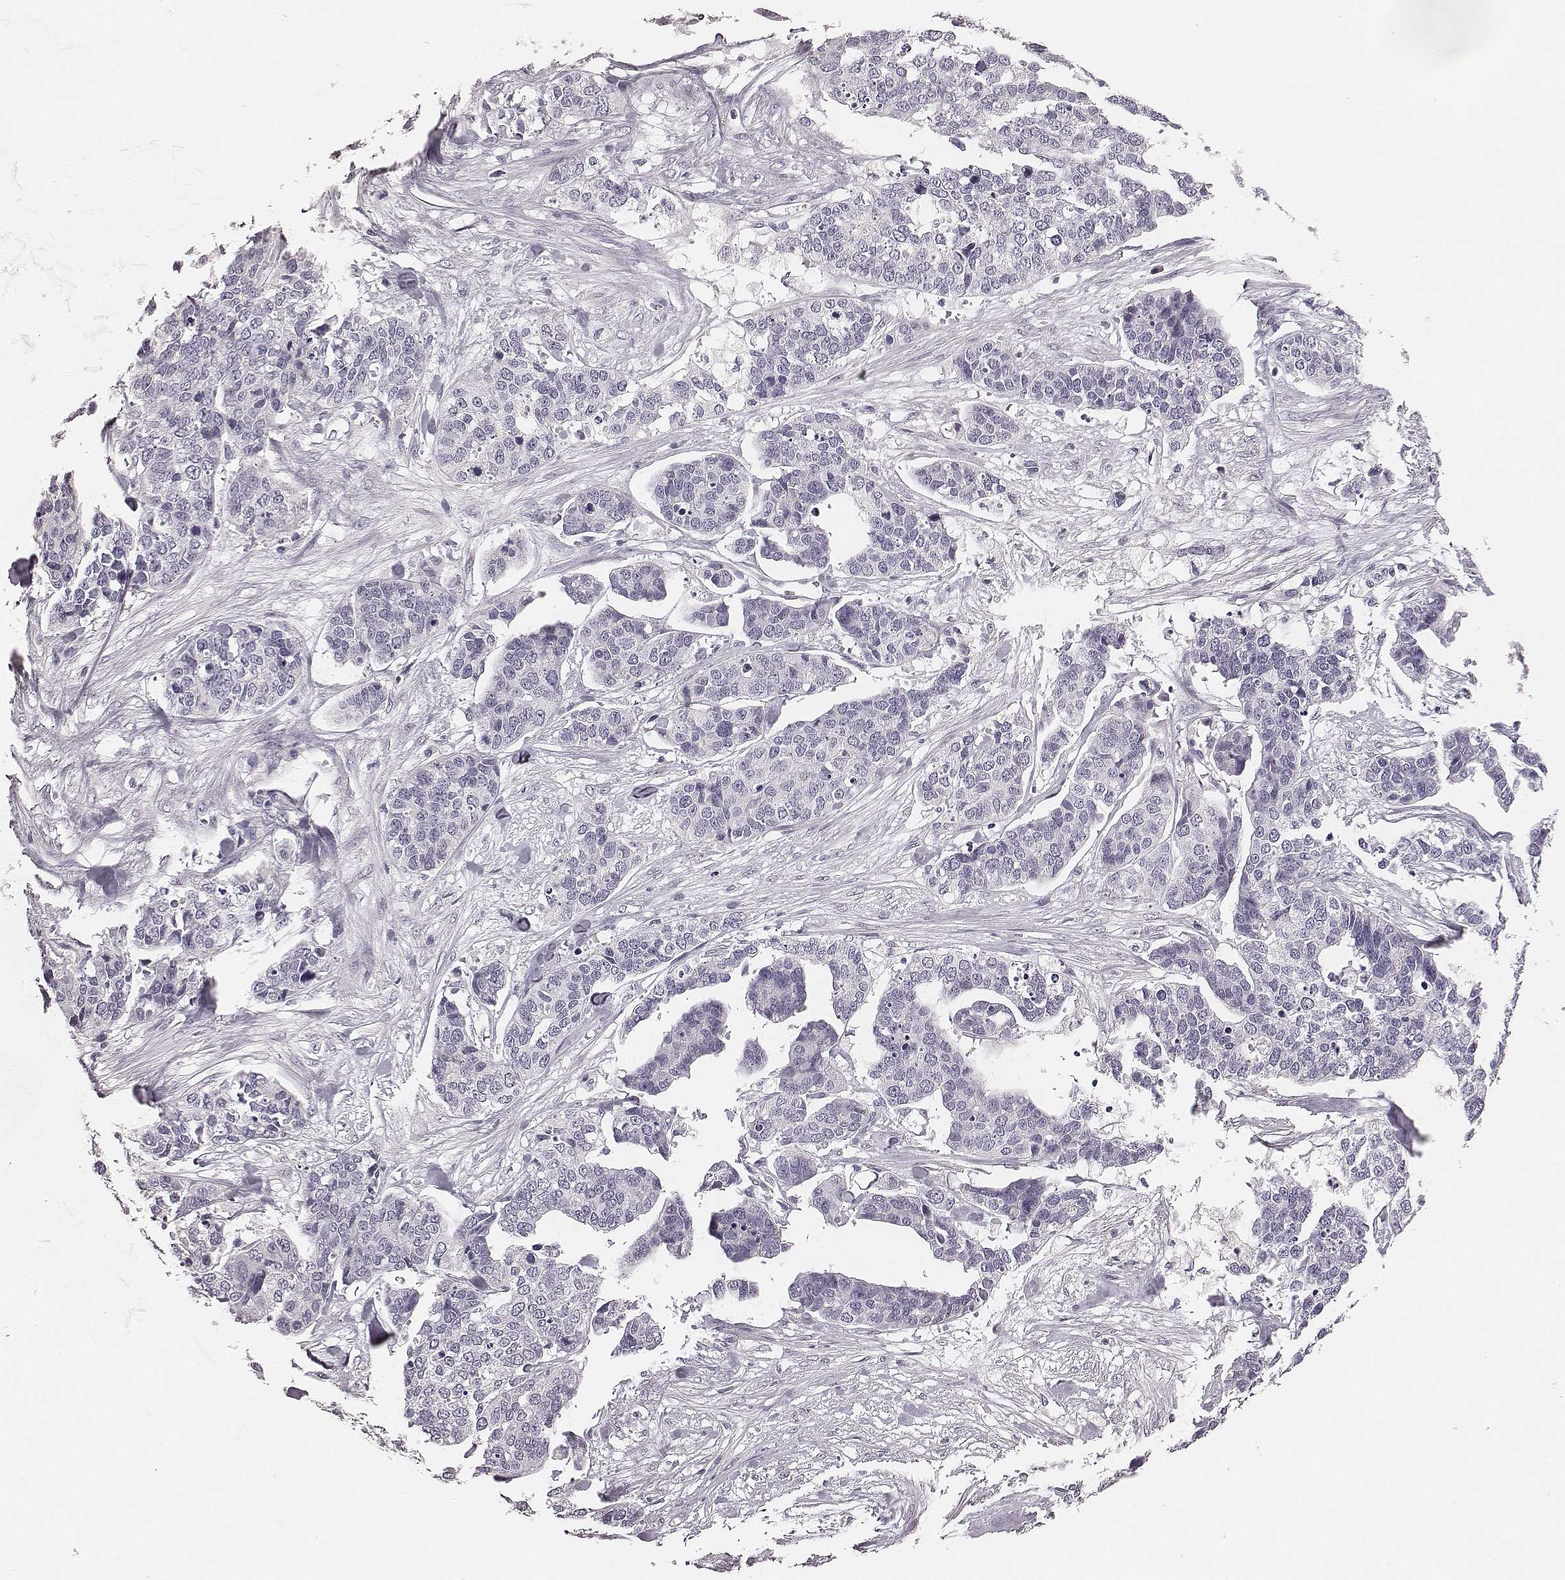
{"staining": {"intensity": "negative", "quantity": "none", "location": "none"}, "tissue": "ovarian cancer", "cell_type": "Tumor cells", "image_type": "cancer", "snomed": [{"axis": "morphology", "description": "Carcinoma, endometroid"}, {"axis": "topography", "description": "Ovary"}], "caption": "IHC photomicrograph of human ovarian endometroid carcinoma stained for a protein (brown), which displays no staining in tumor cells.", "gene": "CSHL1", "patient": {"sex": "female", "age": 65}}